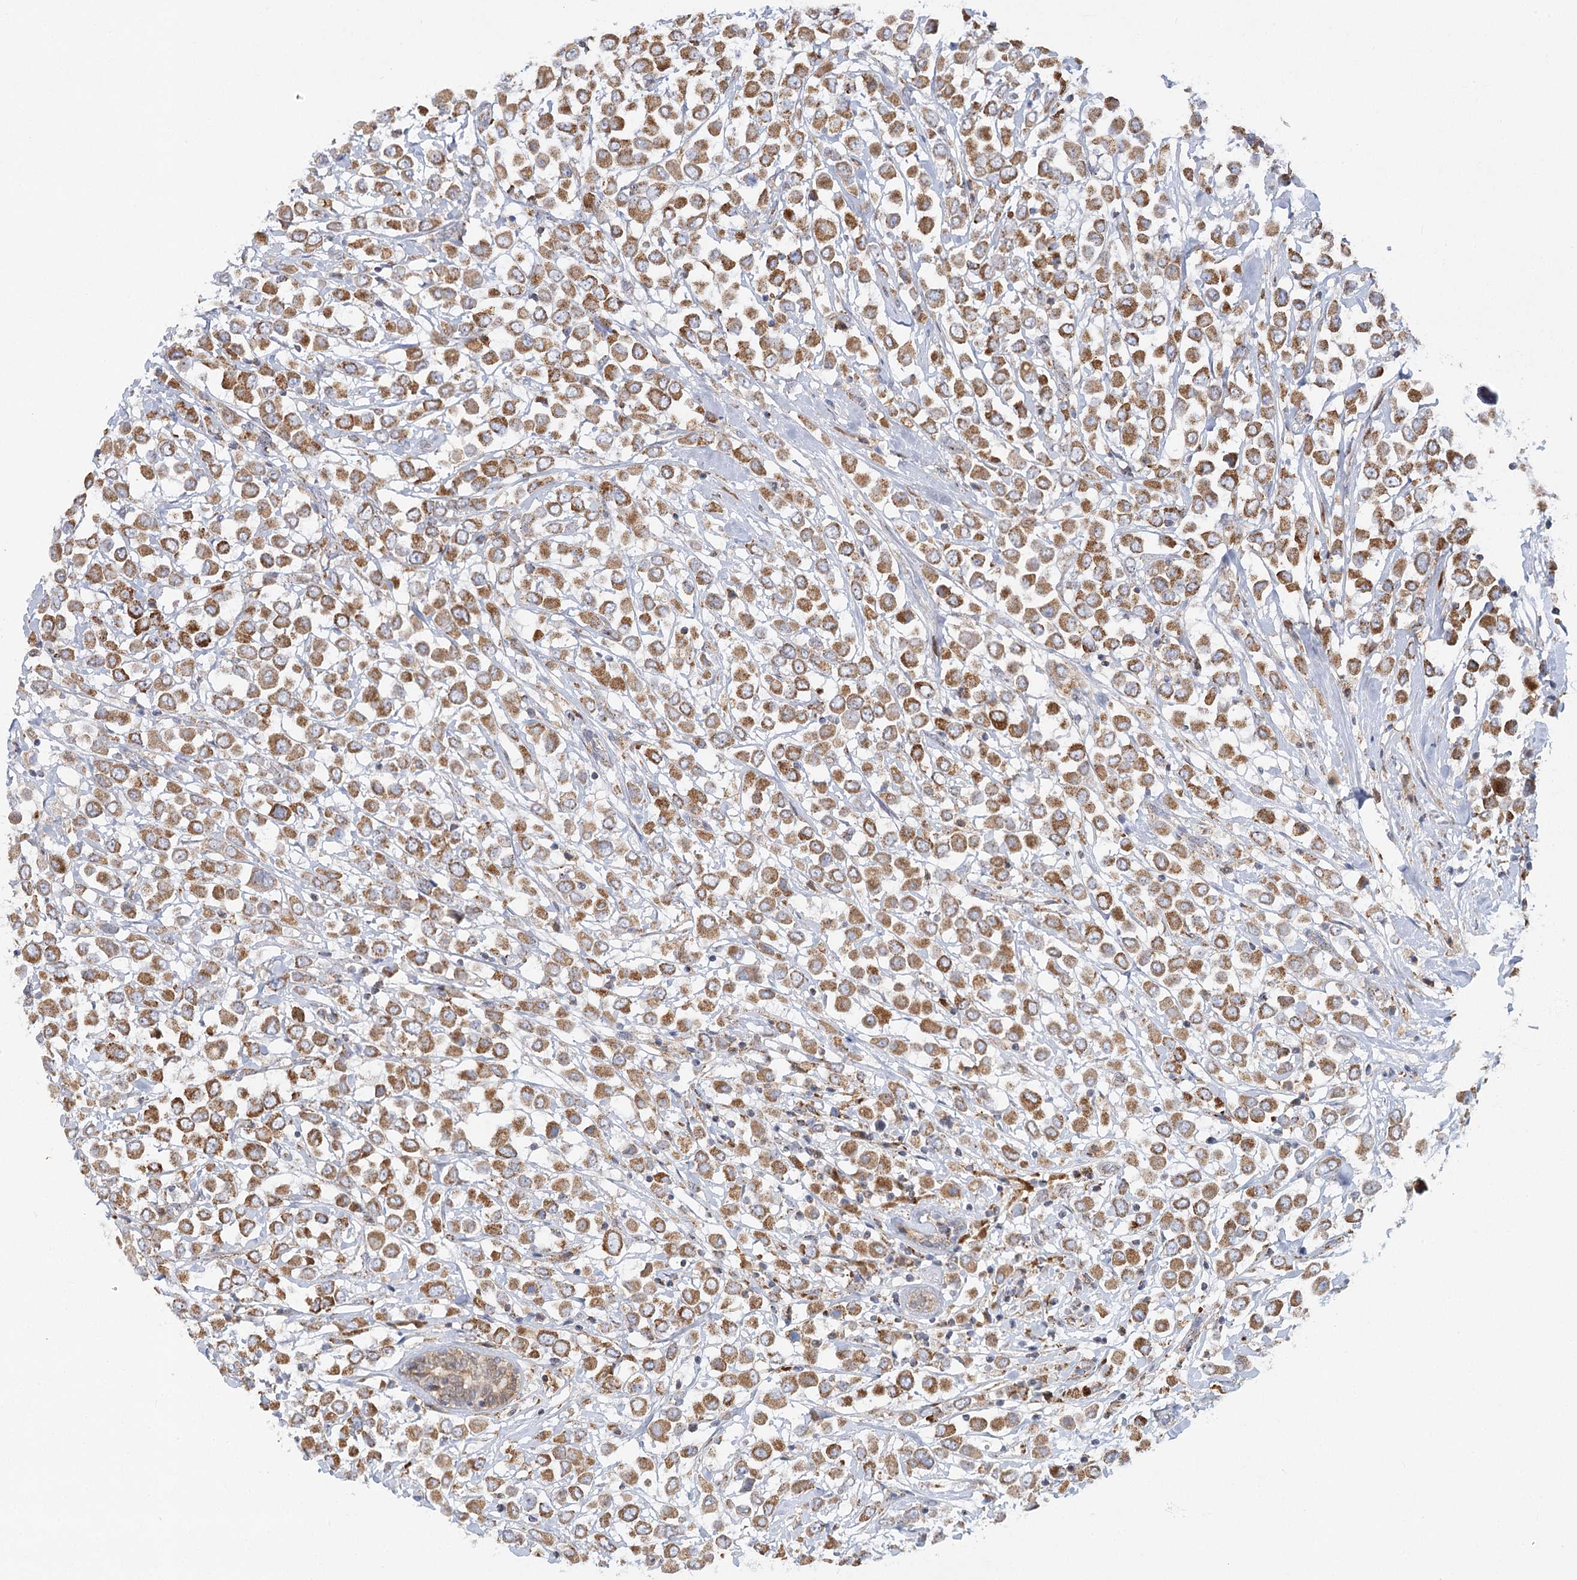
{"staining": {"intensity": "moderate", "quantity": ">75%", "location": "cytoplasmic/membranous"}, "tissue": "breast cancer", "cell_type": "Tumor cells", "image_type": "cancer", "snomed": [{"axis": "morphology", "description": "Duct carcinoma"}, {"axis": "topography", "description": "Breast"}], "caption": "Intraductal carcinoma (breast) tissue displays moderate cytoplasmic/membranous positivity in about >75% of tumor cells", "gene": "TAS1R1", "patient": {"sex": "female", "age": 61}}